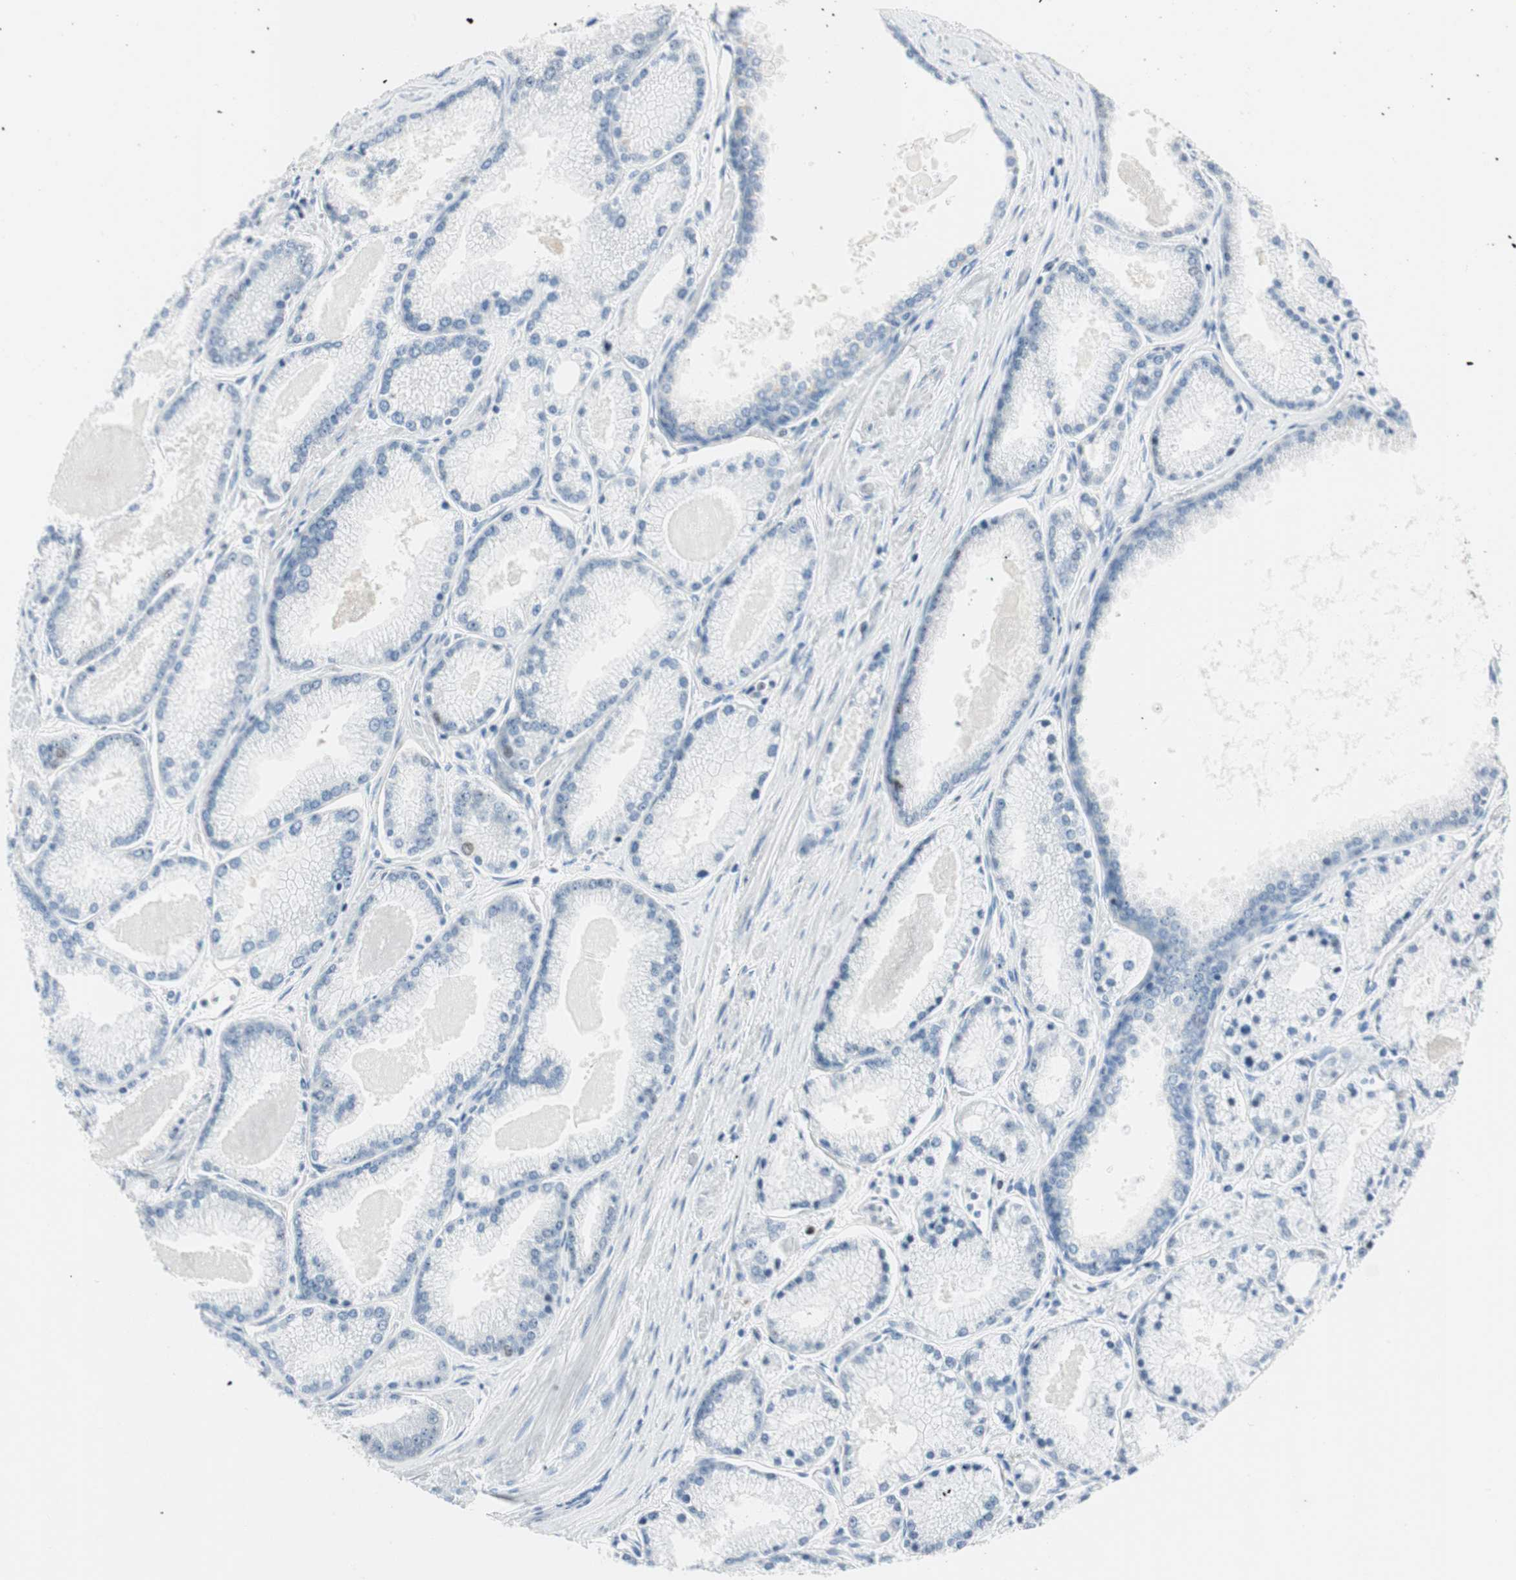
{"staining": {"intensity": "negative", "quantity": "none", "location": "none"}, "tissue": "prostate cancer", "cell_type": "Tumor cells", "image_type": "cancer", "snomed": [{"axis": "morphology", "description": "Adenocarcinoma, High grade"}, {"axis": "topography", "description": "Prostate"}], "caption": "Immunohistochemistry (IHC) image of human prostate cancer stained for a protein (brown), which reveals no staining in tumor cells.", "gene": "EZH2", "patient": {"sex": "male", "age": 61}}